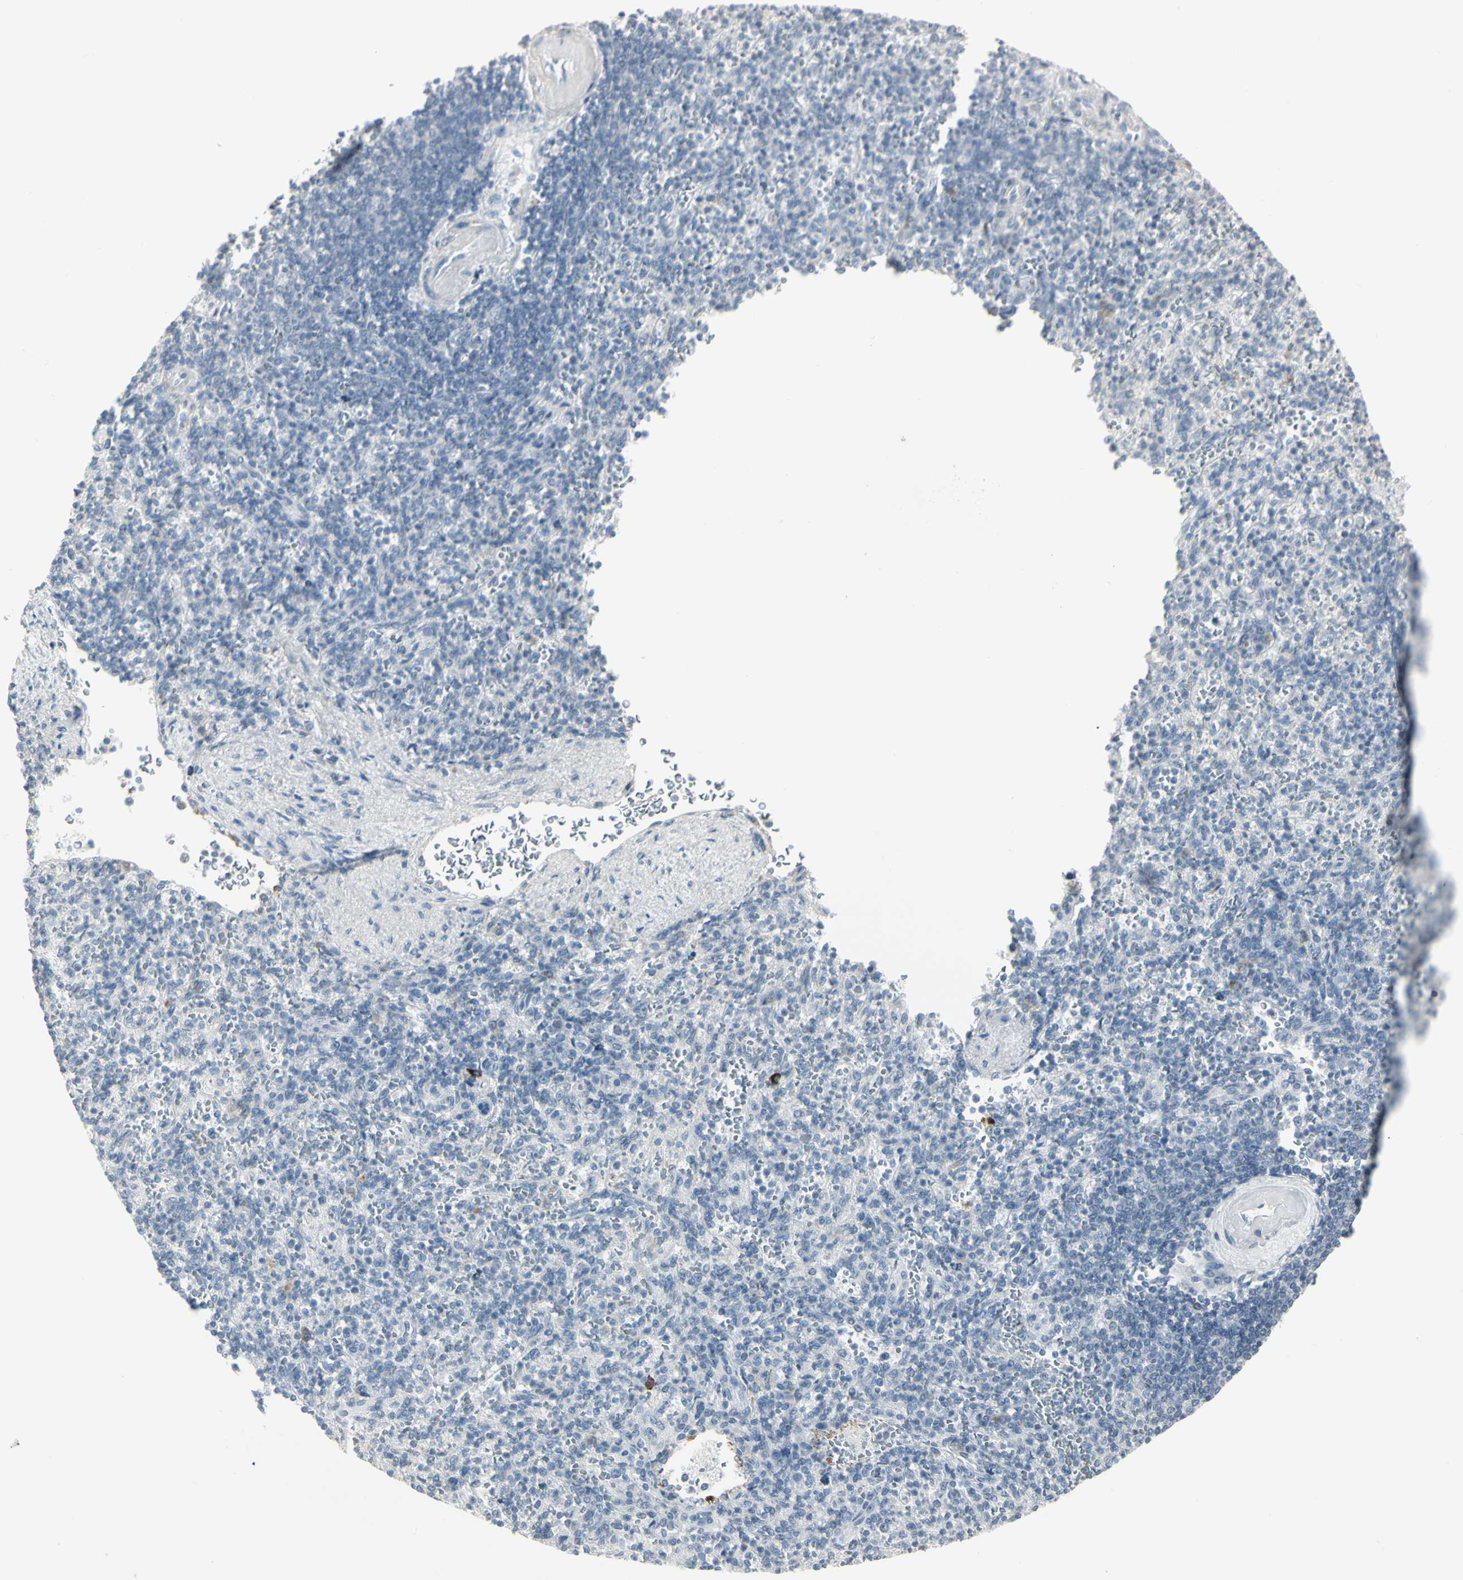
{"staining": {"intensity": "negative", "quantity": "none", "location": "none"}, "tissue": "spleen", "cell_type": "Cells in red pulp", "image_type": "normal", "snomed": [{"axis": "morphology", "description": "Normal tissue, NOS"}, {"axis": "topography", "description": "Spleen"}], "caption": "IHC photomicrograph of unremarkable spleen: spleen stained with DAB exhibits no significant protein staining in cells in red pulp.", "gene": "DMPK", "patient": {"sex": "female", "age": 74}}